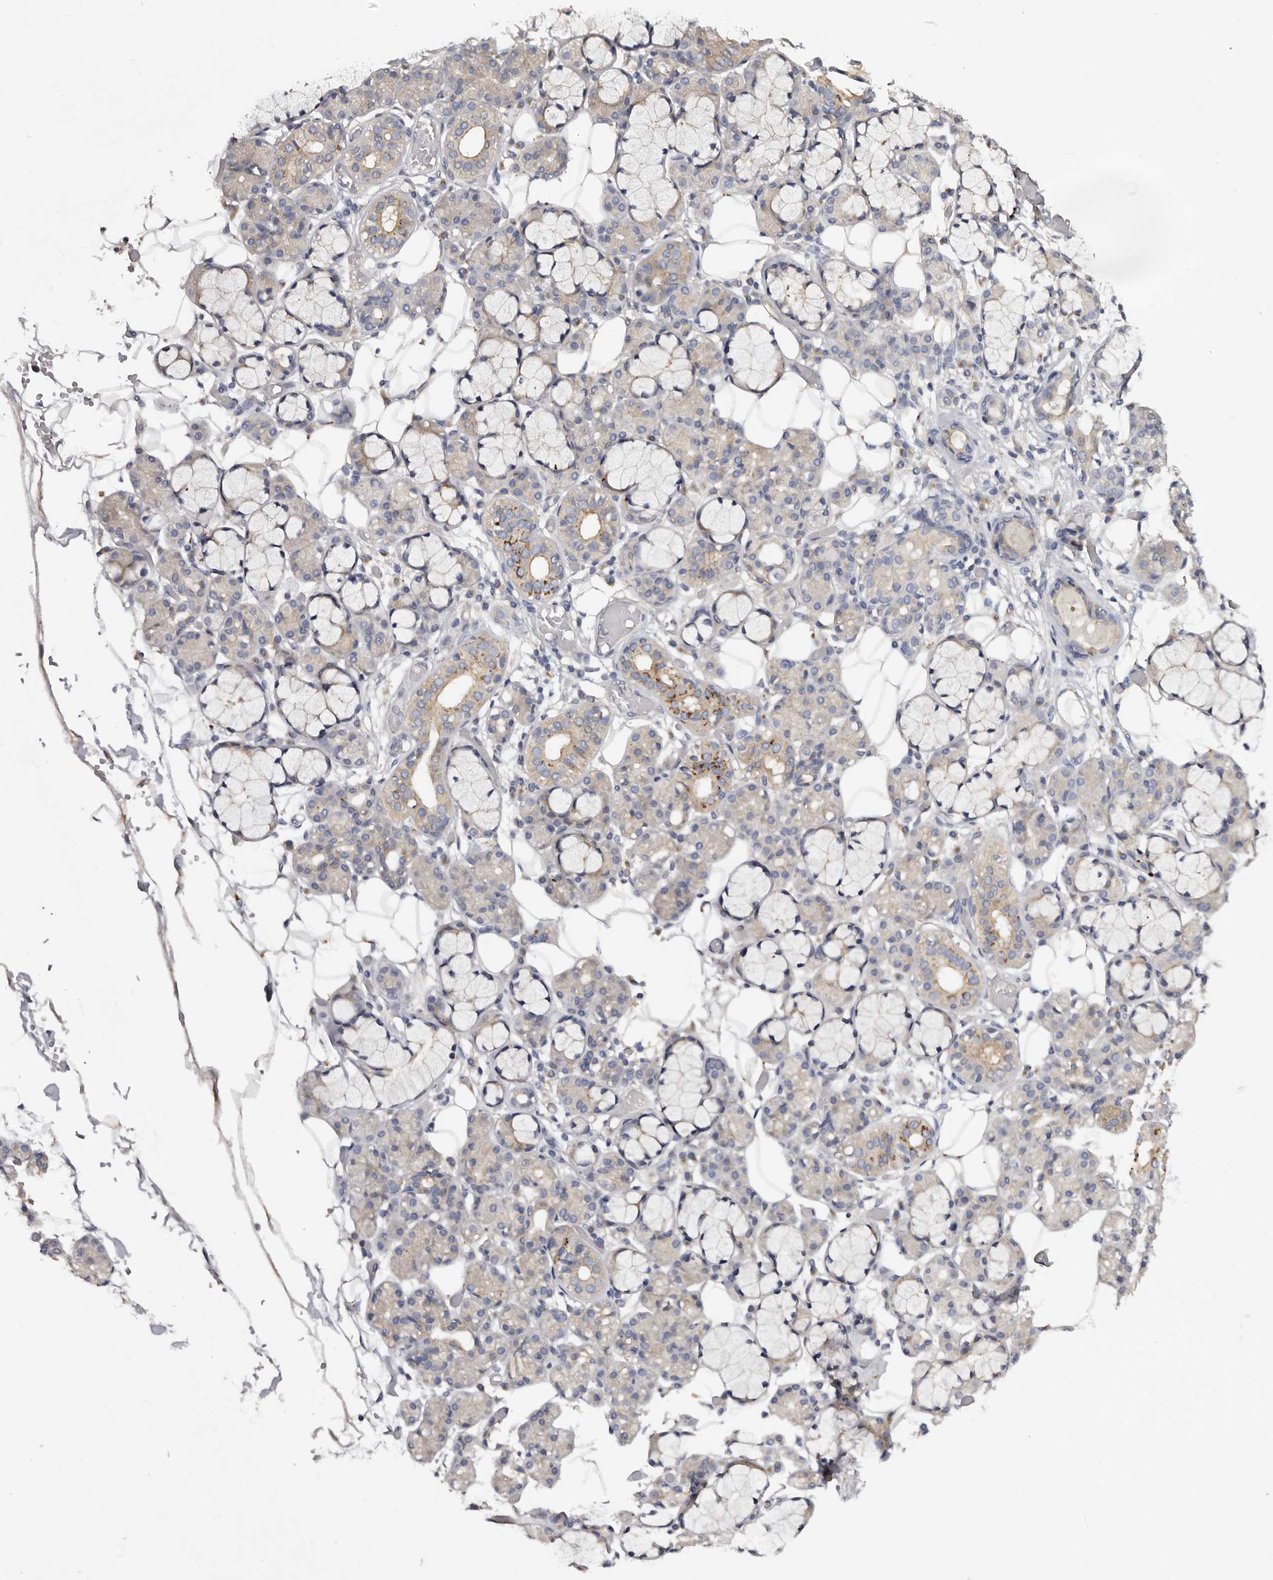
{"staining": {"intensity": "moderate", "quantity": "<25%", "location": "cytoplasmic/membranous"}, "tissue": "salivary gland", "cell_type": "Glandular cells", "image_type": "normal", "snomed": [{"axis": "morphology", "description": "Normal tissue, NOS"}, {"axis": "topography", "description": "Salivary gland"}], "caption": "Brown immunohistochemical staining in benign human salivary gland shows moderate cytoplasmic/membranous staining in about <25% of glandular cells. The protein is shown in brown color, while the nuclei are stained blue.", "gene": "INKA2", "patient": {"sex": "male", "age": 63}}